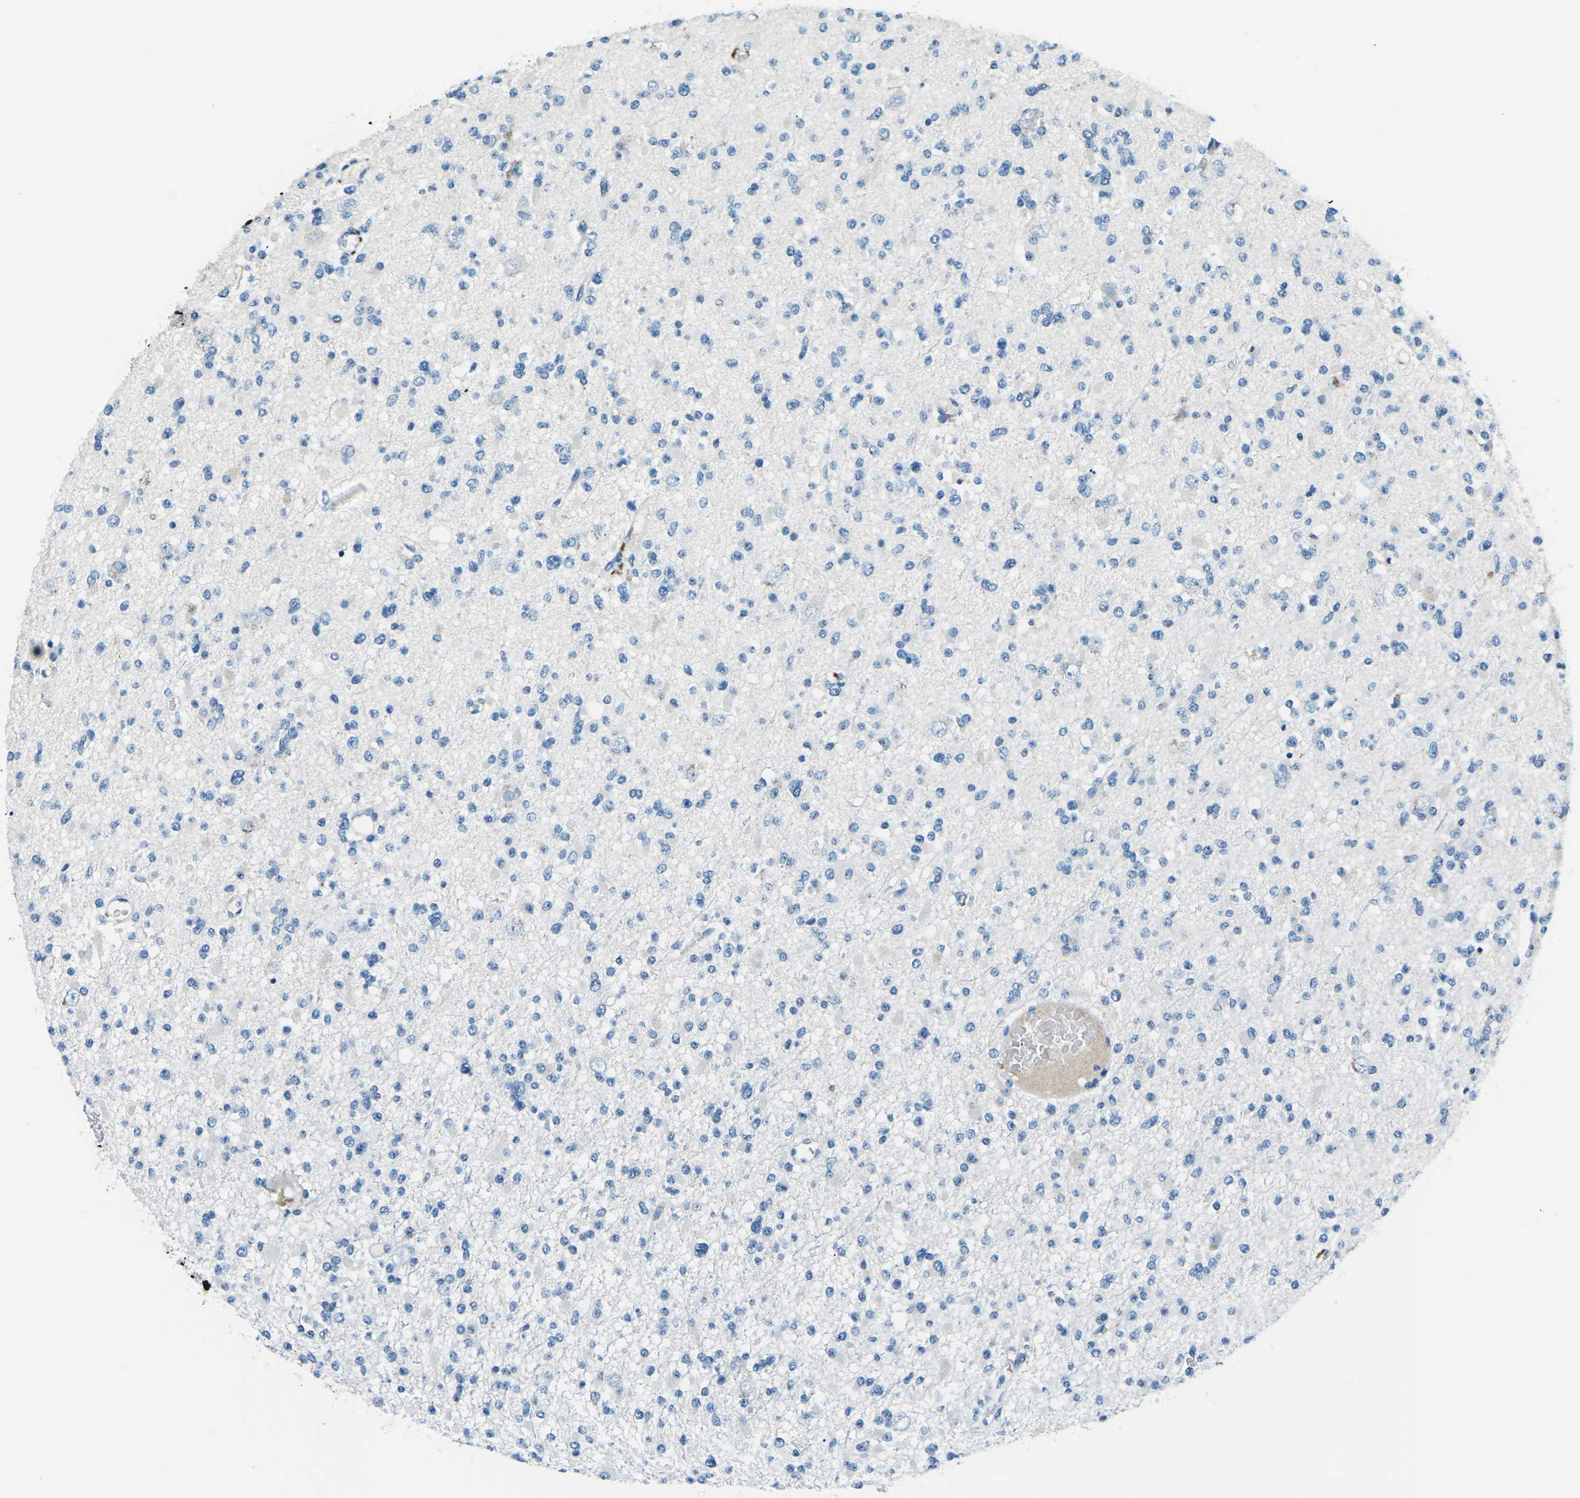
{"staining": {"intensity": "negative", "quantity": "none", "location": "none"}, "tissue": "glioma", "cell_type": "Tumor cells", "image_type": "cancer", "snomed": [{"axis": "morphology", "description": "Glioma, malignant, Low grade"}, {"axis": "topography", "description": "Brain"}], "caption": "Photomicrograph shows no significant protein positivity in tumor cells of malignant low-grade glioma. (DAB (3,3'-diaminobenzidine) IHC with hematoxylin counter stain).", "gene": "CD1D", "patient": {"sex": "female", "age": 22}}